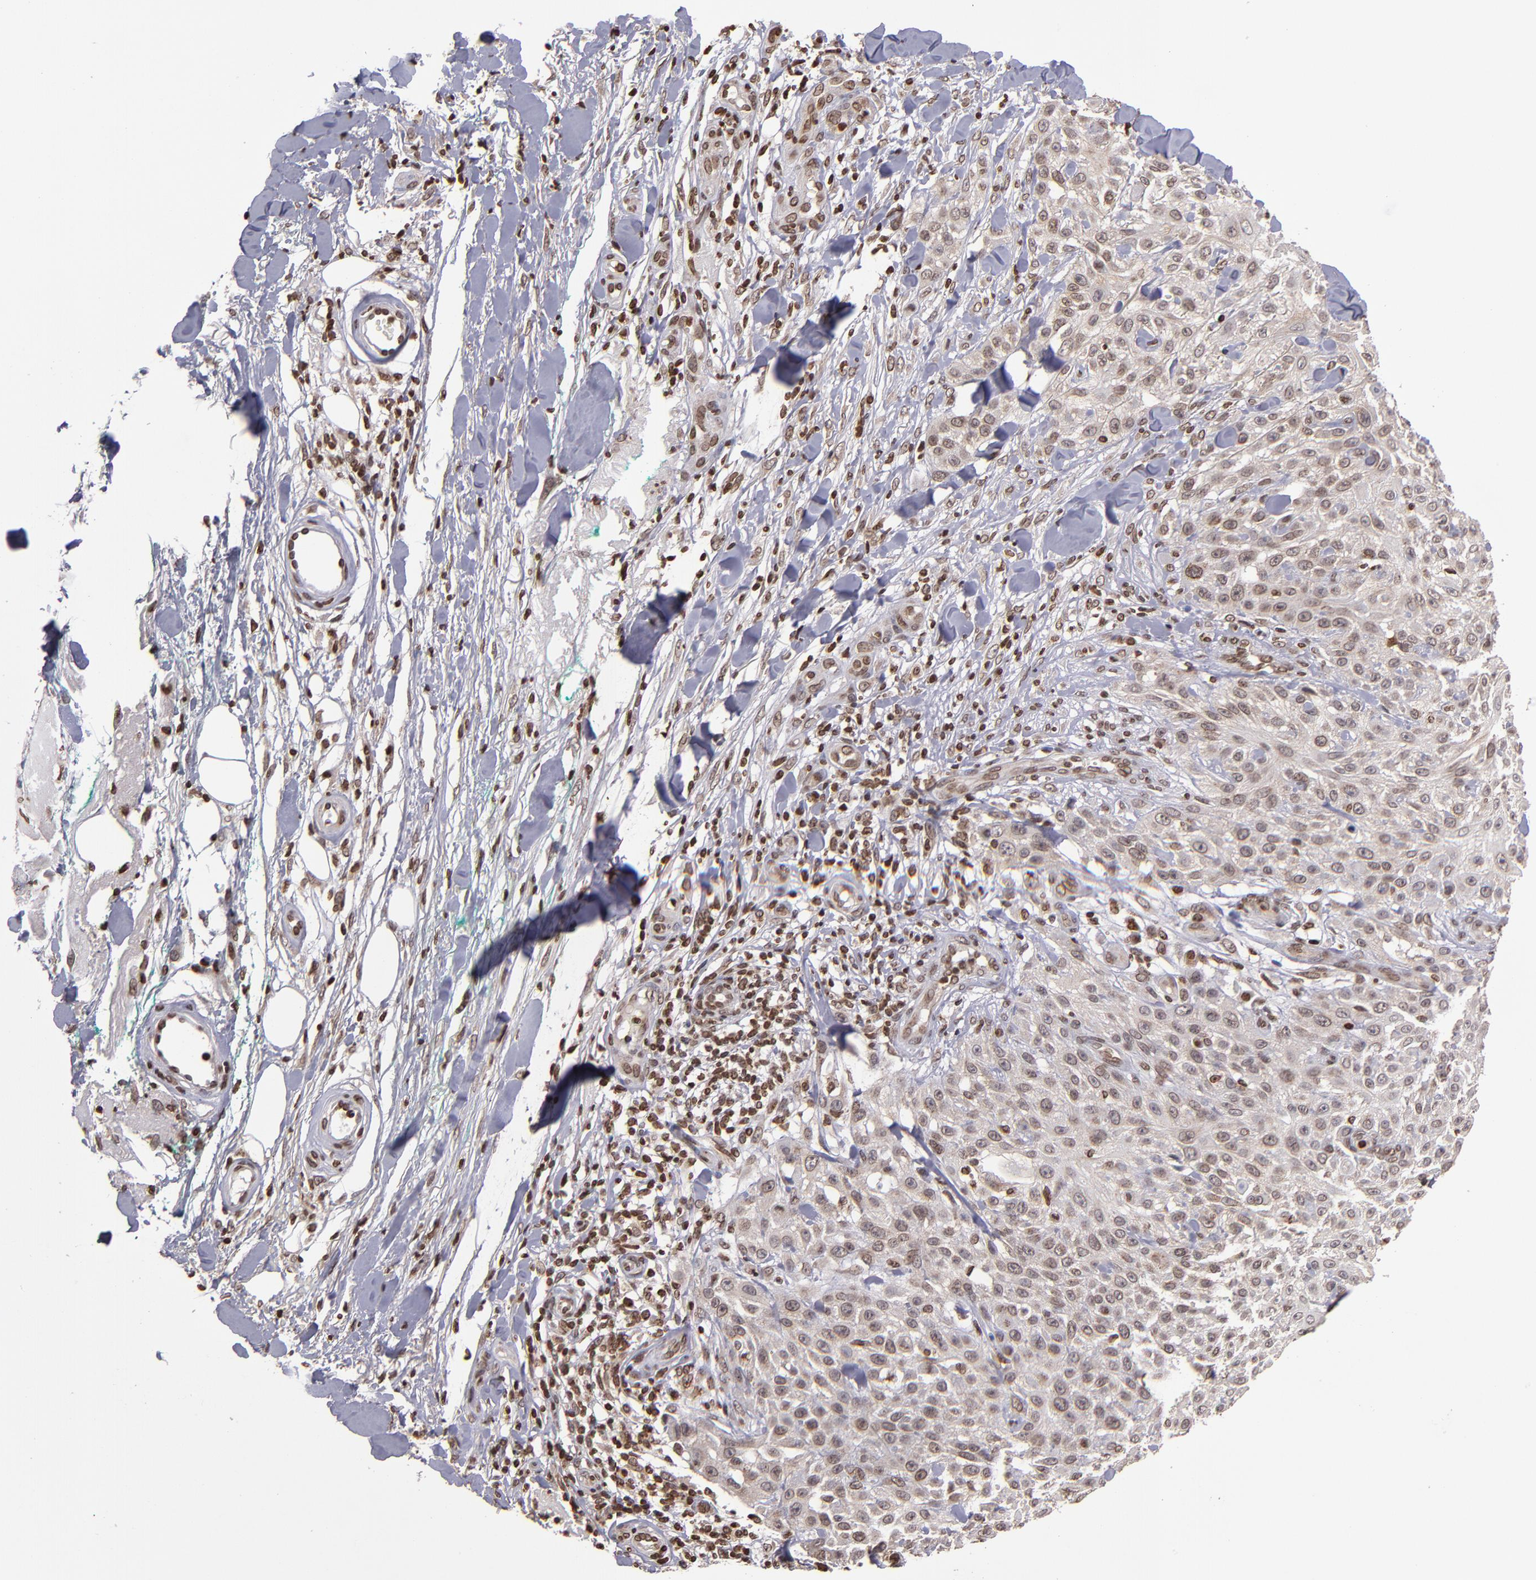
{"staining": {"intensity": "weak", "quantity": ">75%", "location": "cytoplasmic/membranous,nuclear"}, "tissue": "skin cancer", "cell_type": "Tumor cells", "image_type": "cancer", "snomed": [{"axis": "morphology", "description": "Squamous cell carcinoma, NOS"}, {"axis": "topography", "description": "Skin"}], "caption": "A micrograph of human skin cancer stained for a protein shows weak cytoplasmic/membranous and nuclear brown staining in tumor cells.", "gene": "CSDC2", "patient": {"sex": "female", "age": 42}}